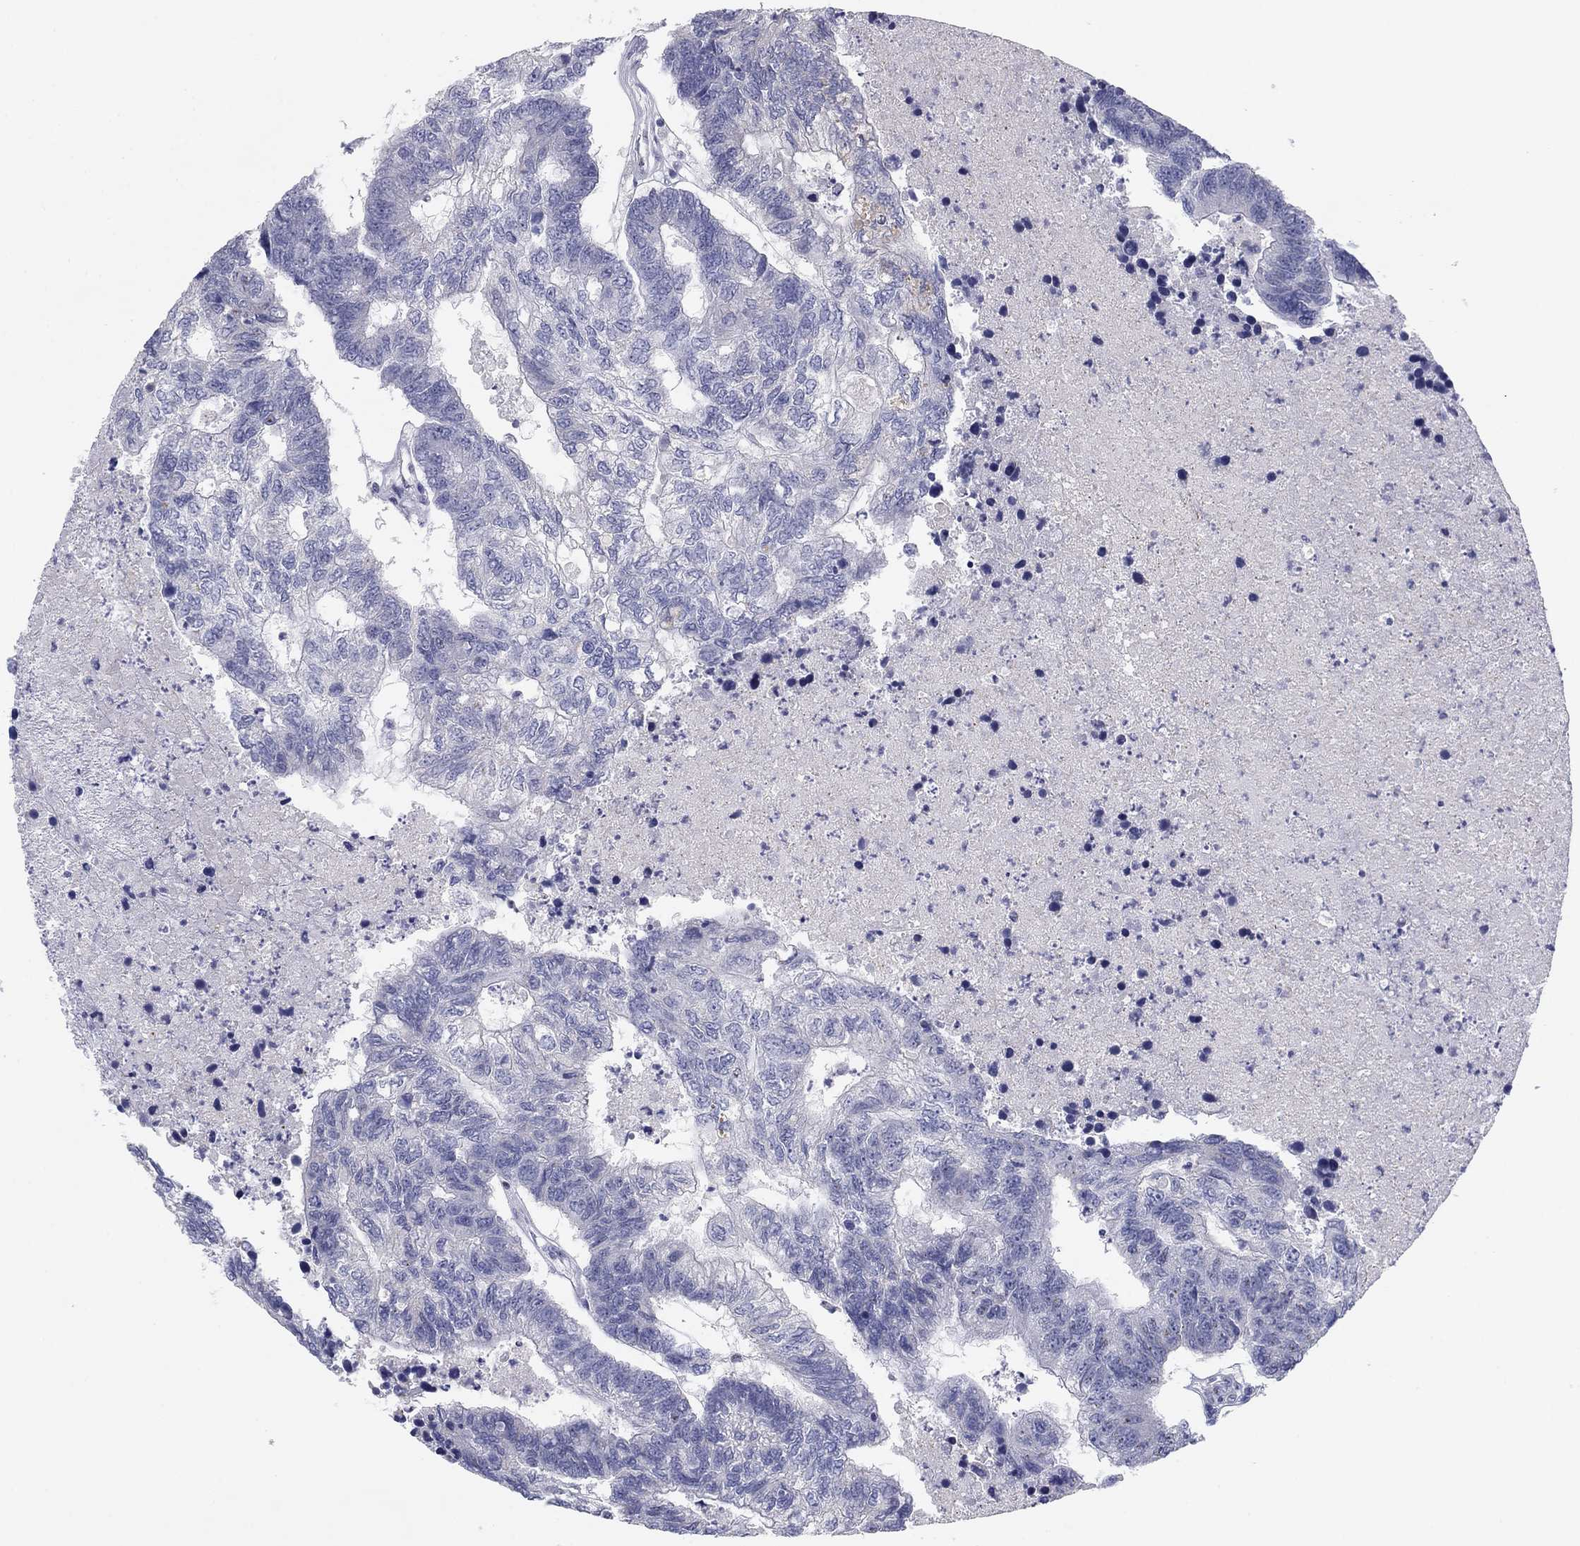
{"staining": {"intensity": "negative", "quantity": "none", "location": "none"}, "tissue": "colorectal cancer", "cell_type": "Tumor cells", "image_type": "cancer", "snomed": [{"axis": "morphology", "description": "Adenocarcinoma, NOS"}, {"axis": "topography", "description": "Colon"}], "caption": "IHC photomicrograph of human colorectal adenocarcinoma stained for a protein (brown), which exhibits no expression in tumor cells.", "gene": "SEPTIN3", "patient": {"sex": "female", "age": 48}}